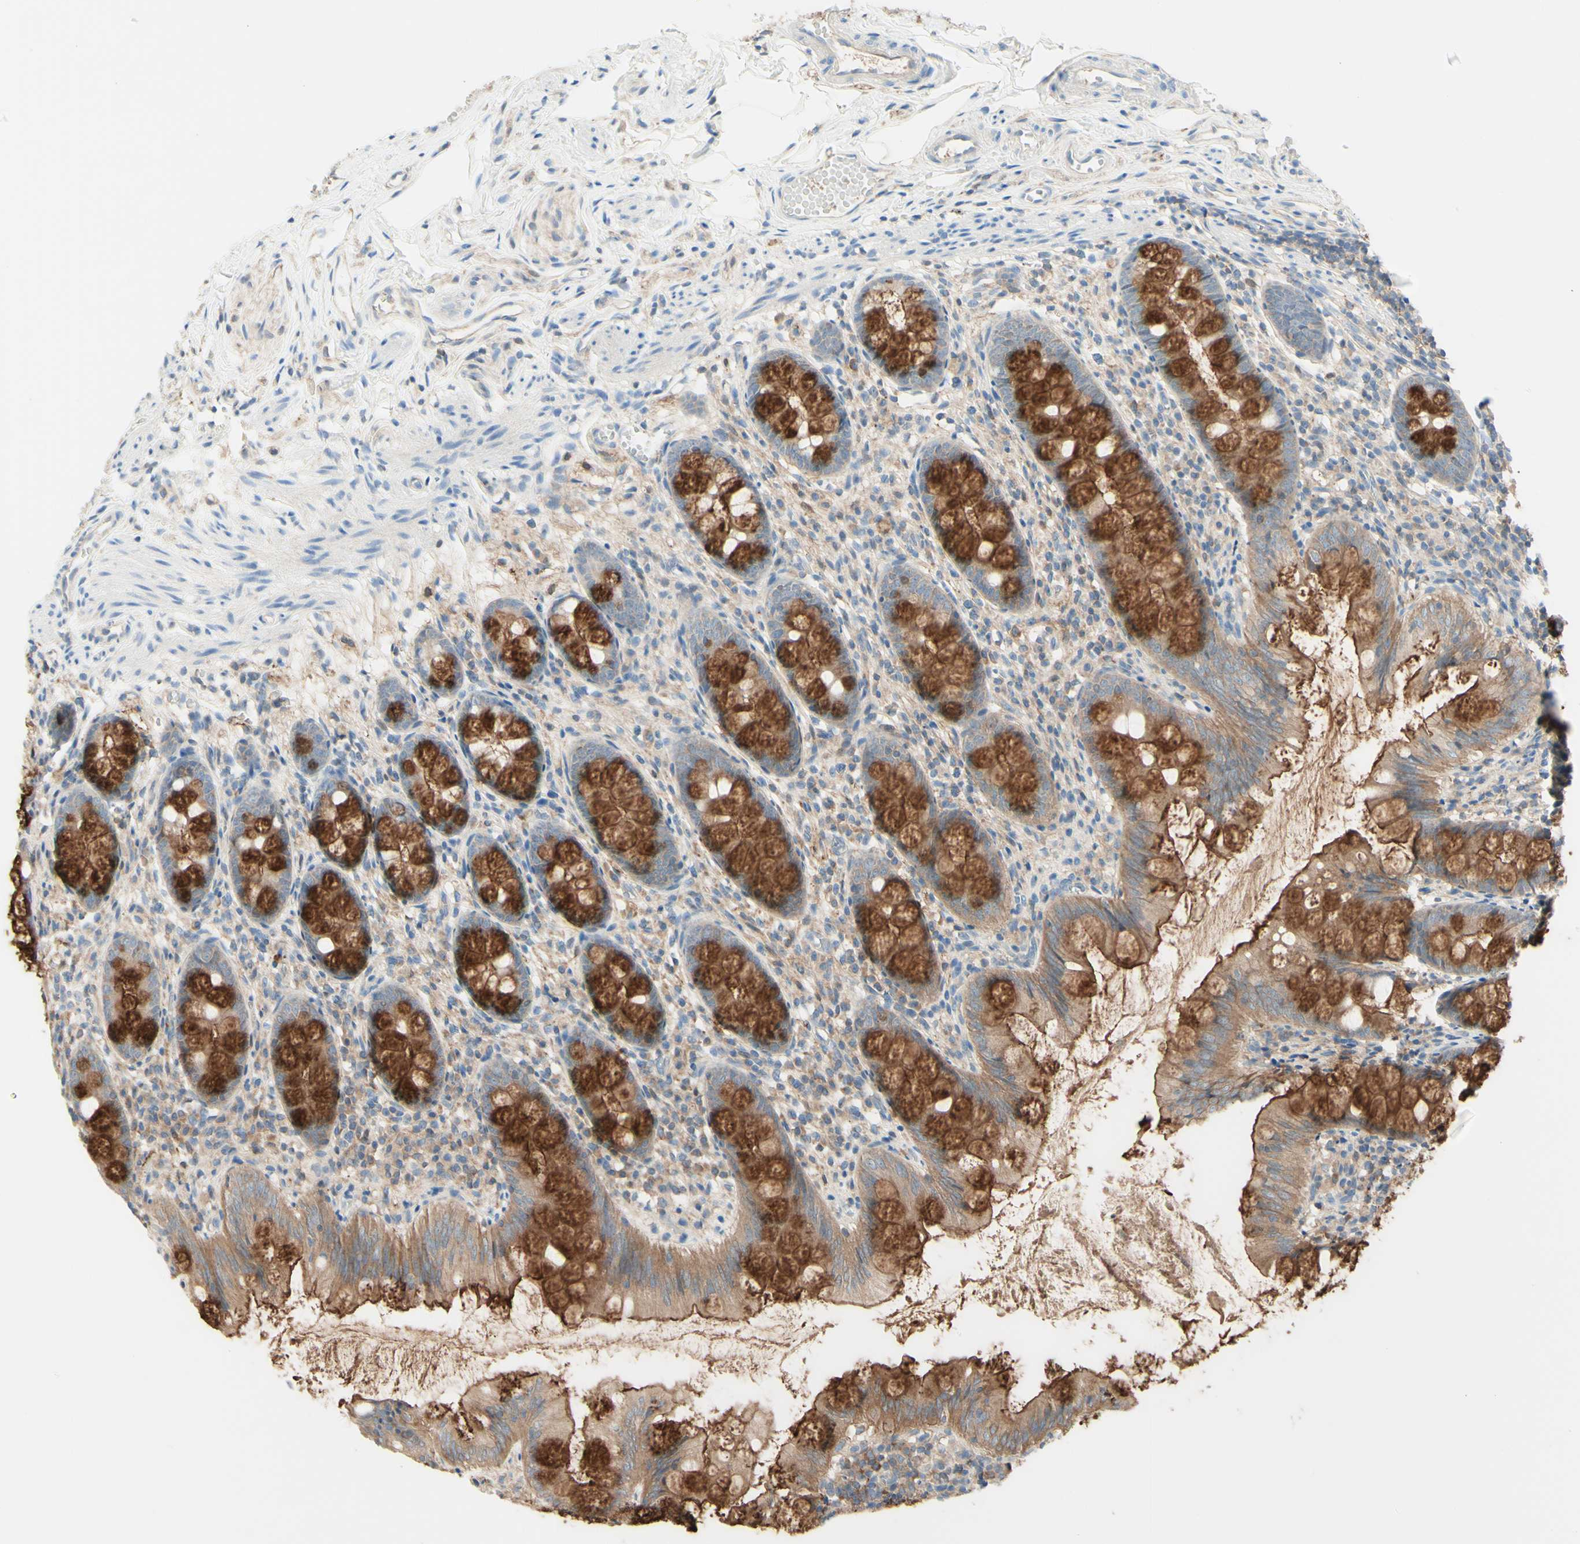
{"staining": {"intensity": "strong", "quantity": ">75%", "location": "cytoplasmic/membranous"}, "tissue": "appendix", "cell_type": "Glandular cells", "image_type": "normal", "snomed": [{"axis": "morphology", "description": "Normal tissue, NOS"}, {"axis": "topography", "description": "Appendix"}], "caption": "The image exhibits a brown stain indicating the presence of a protein in the cytoplasmic/membranous of glandular cells in appendix.", "gene": "MTM1", "patient": {"sex": "female", "age": 77}}